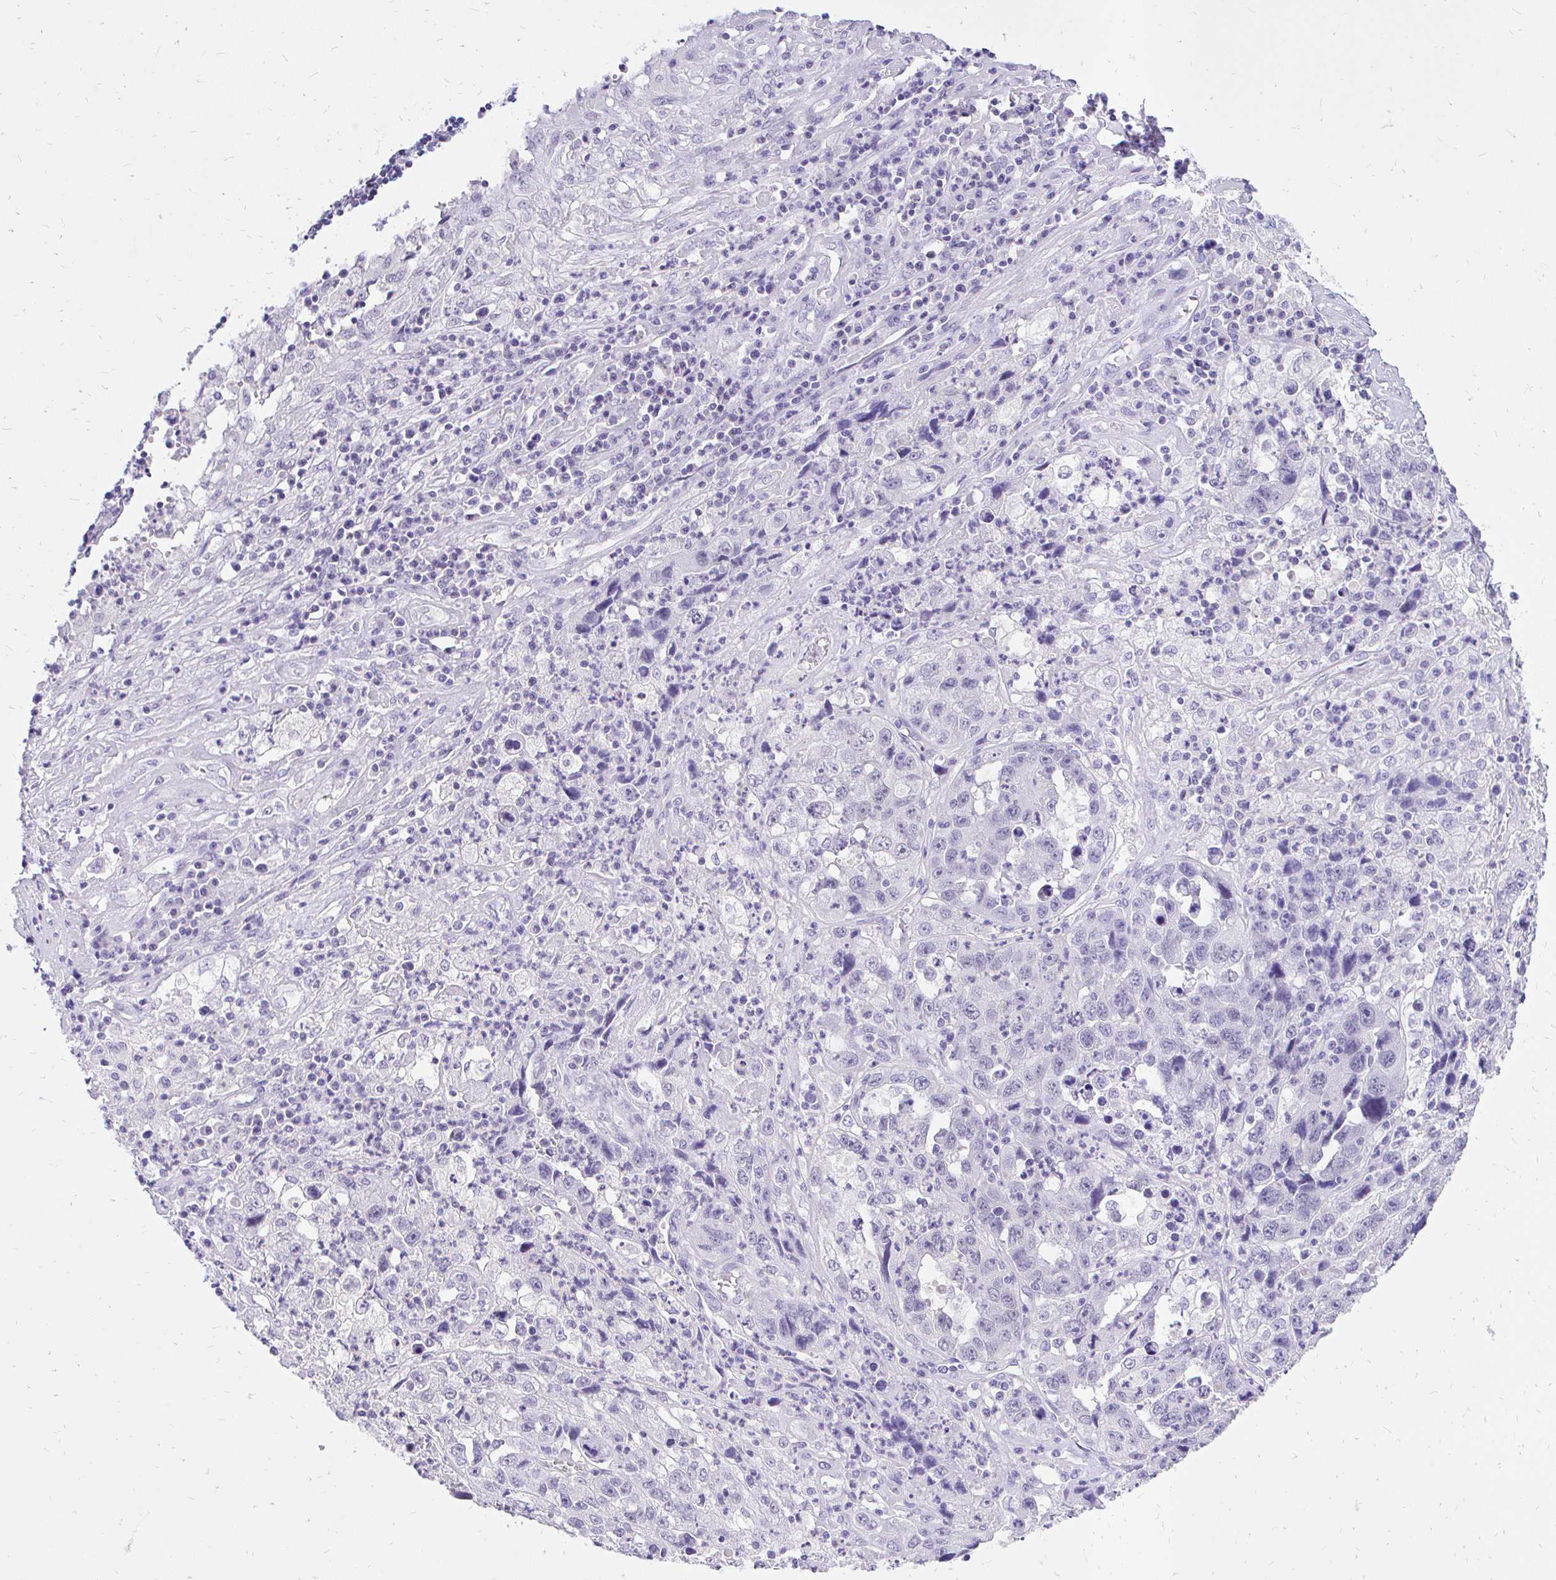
{"staining": {"intensity": "negative", "quantity": "none", "location": "none"}, "tissue": "endometrial cancer", "cell_type": "Tumor cells", "image_type": "cancer", "snomed": [{"axis": "morphology", "description": "Adenocarcinoma, NOS"}, {"axis": "topography", "description": "Uterus"}], "caption": "Adenocarcinoma (endometrial) was stained to show a protein in brown. There is no significant staining in tumor cells.", "gene": "FATE1", "patient": {"sex": "female", "age": 62}}